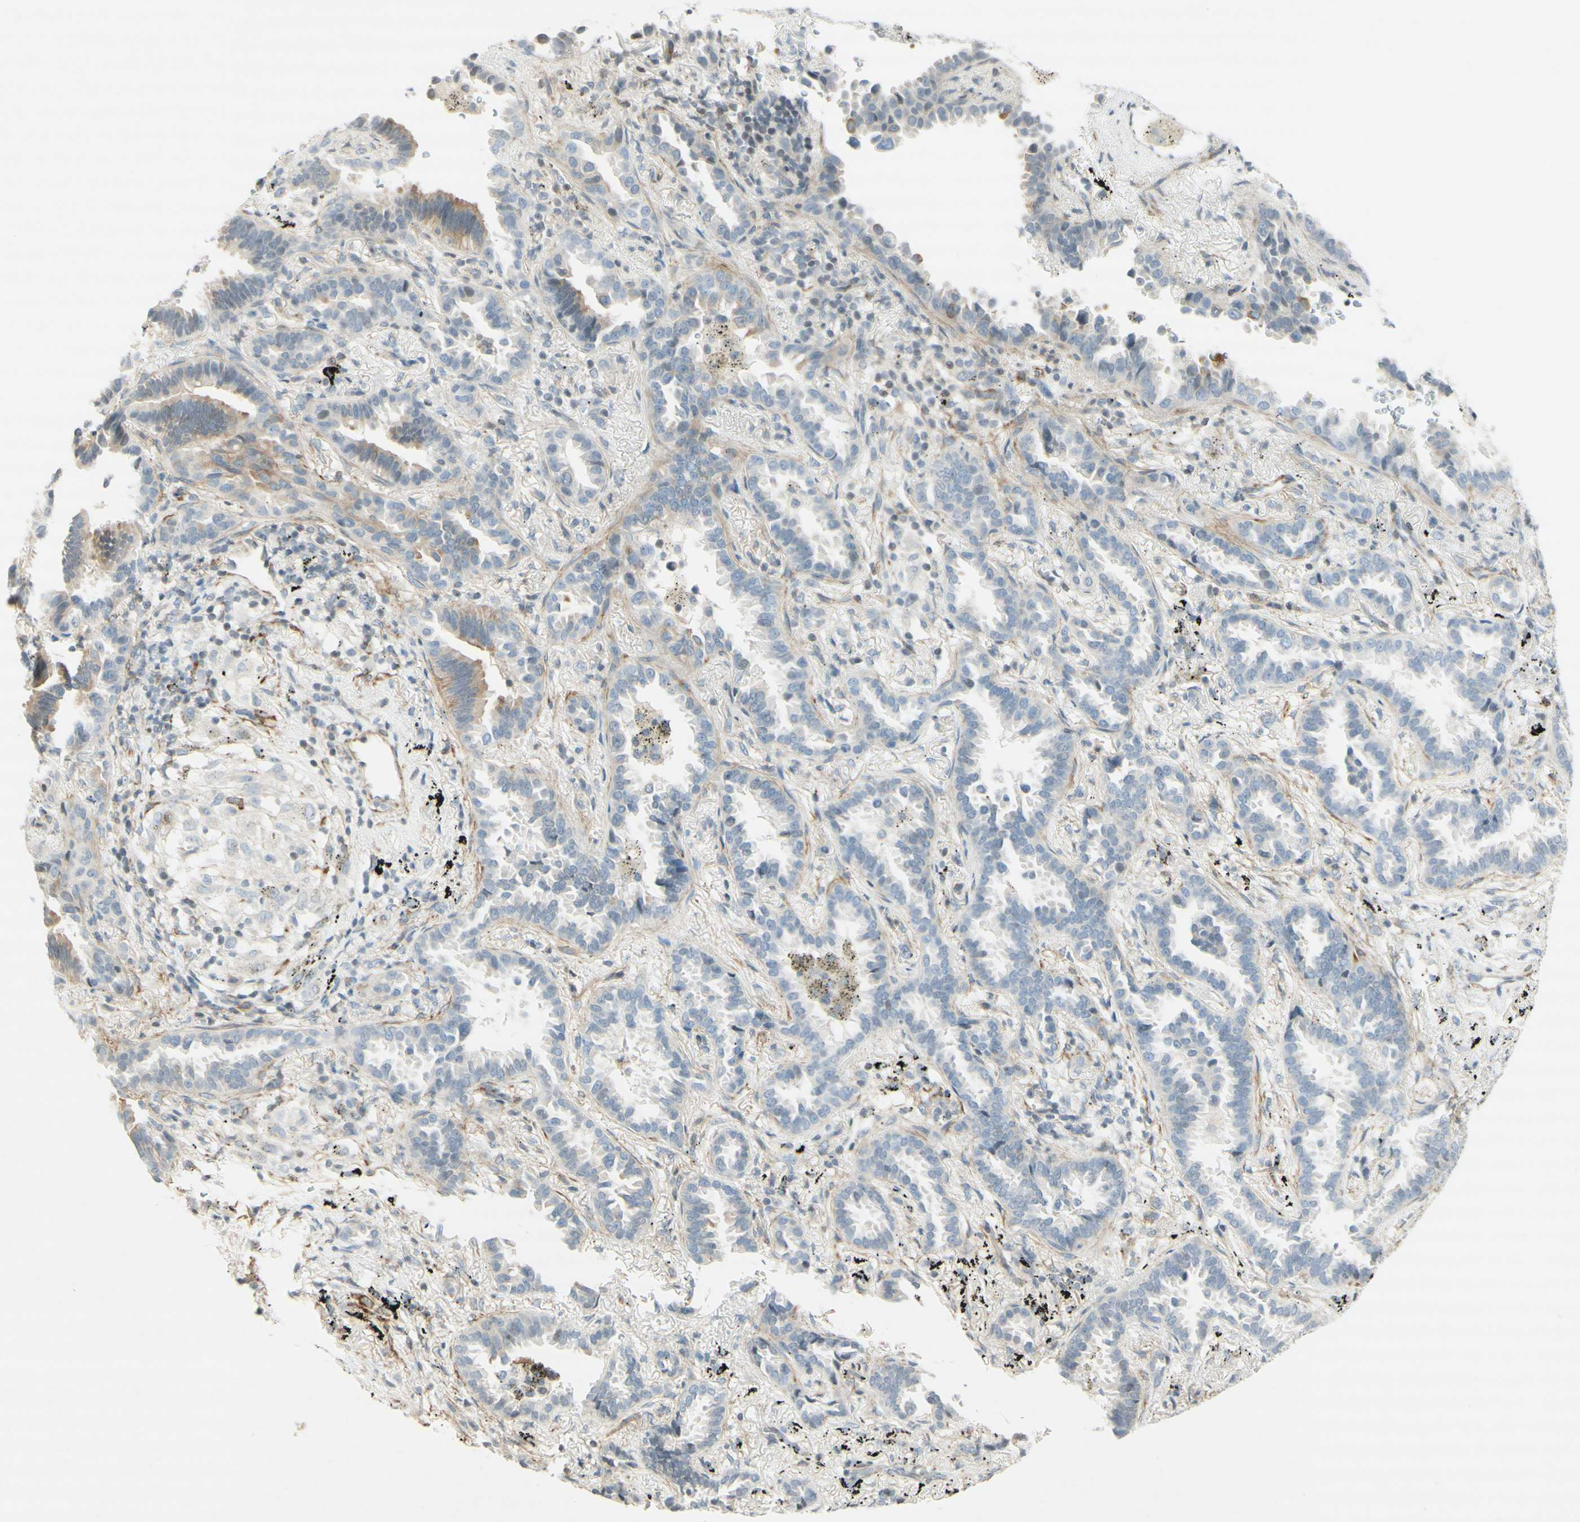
{"staining": {"intensity": "moderate", "quantity": "<25%", "location": "cytoplasmic/membranous"}, "tissue": "lung cancer", "cell_type": "Tumor cells", "image_type": "cancer", "snomed": [{"axis": "morphology", "description": "Normal tissue, NOS"}, {"axis": "morphology", "description": "Adenocarcinoma, NOS"}, {"axis": "topography", "description": "Lung"}], "caption": "Lung cancer (adenocarcinoma) tissue demonstrates moderate cytoplasmic/membranous staining in about <25% of tumor cells, visualized by immunohistochemistry. Nuclei are stained in blue.", "gene": "MAP1B", "patient": {"sex": "male", "age": 59}}